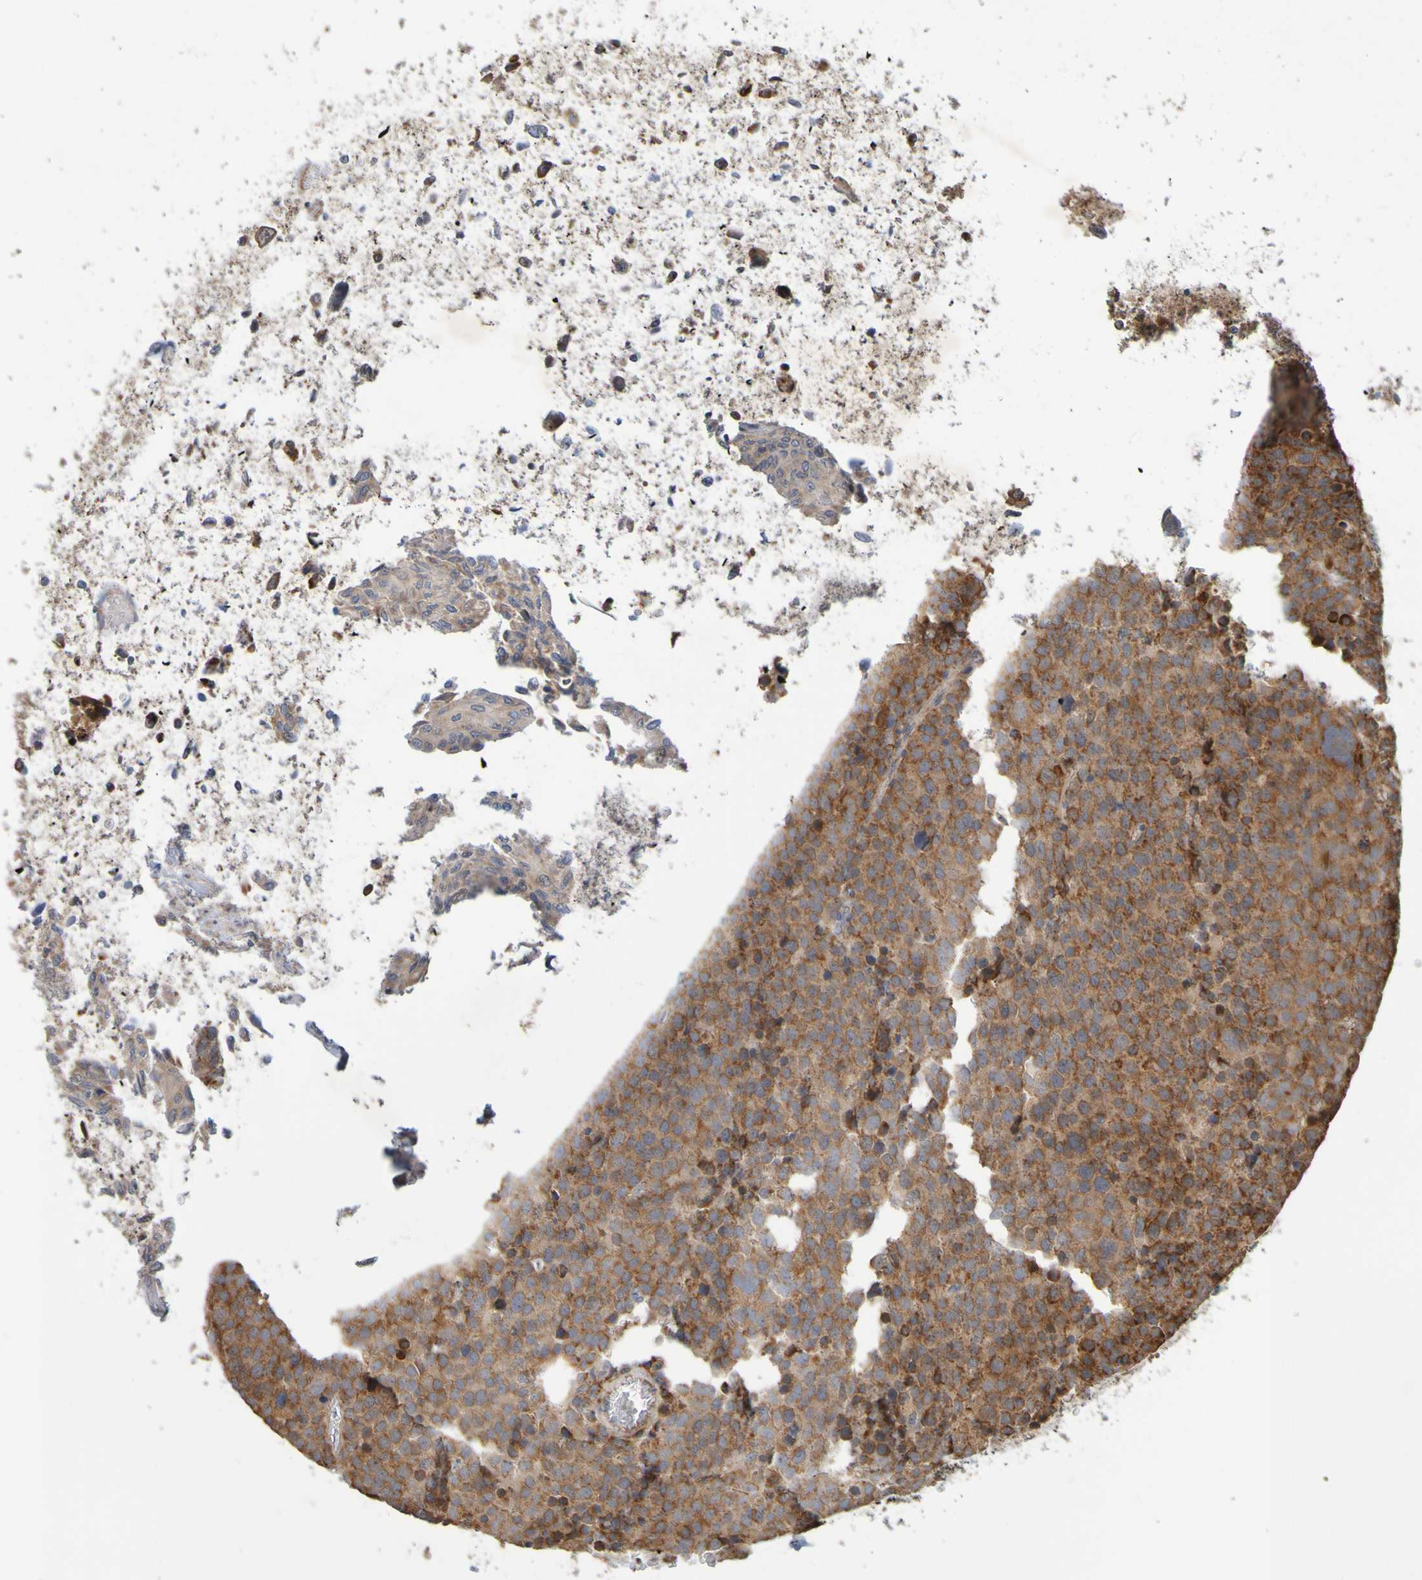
{"staining": {"intensity": "moderate", "quantity": ">75%", "location": "cytoplasmic/membranous"}, "tissue": "testis cancer", "cell_type": "Tumor cells", "image_type": "cancer", "snomed": [{"axis": "morphology", "description": "Seminoma, NOS"}, {"axis": "topography", "description": "Testis"}], "caption": "Tumor cells show medium levels of moderate cytoplasmic/membranous expression in approximately >75% of cells in seminoma (testis). (IHC, brightfield microscopy, high magnification).", "gene": "TMBIM1", "patient": {"sex": "male", "age": 71}}